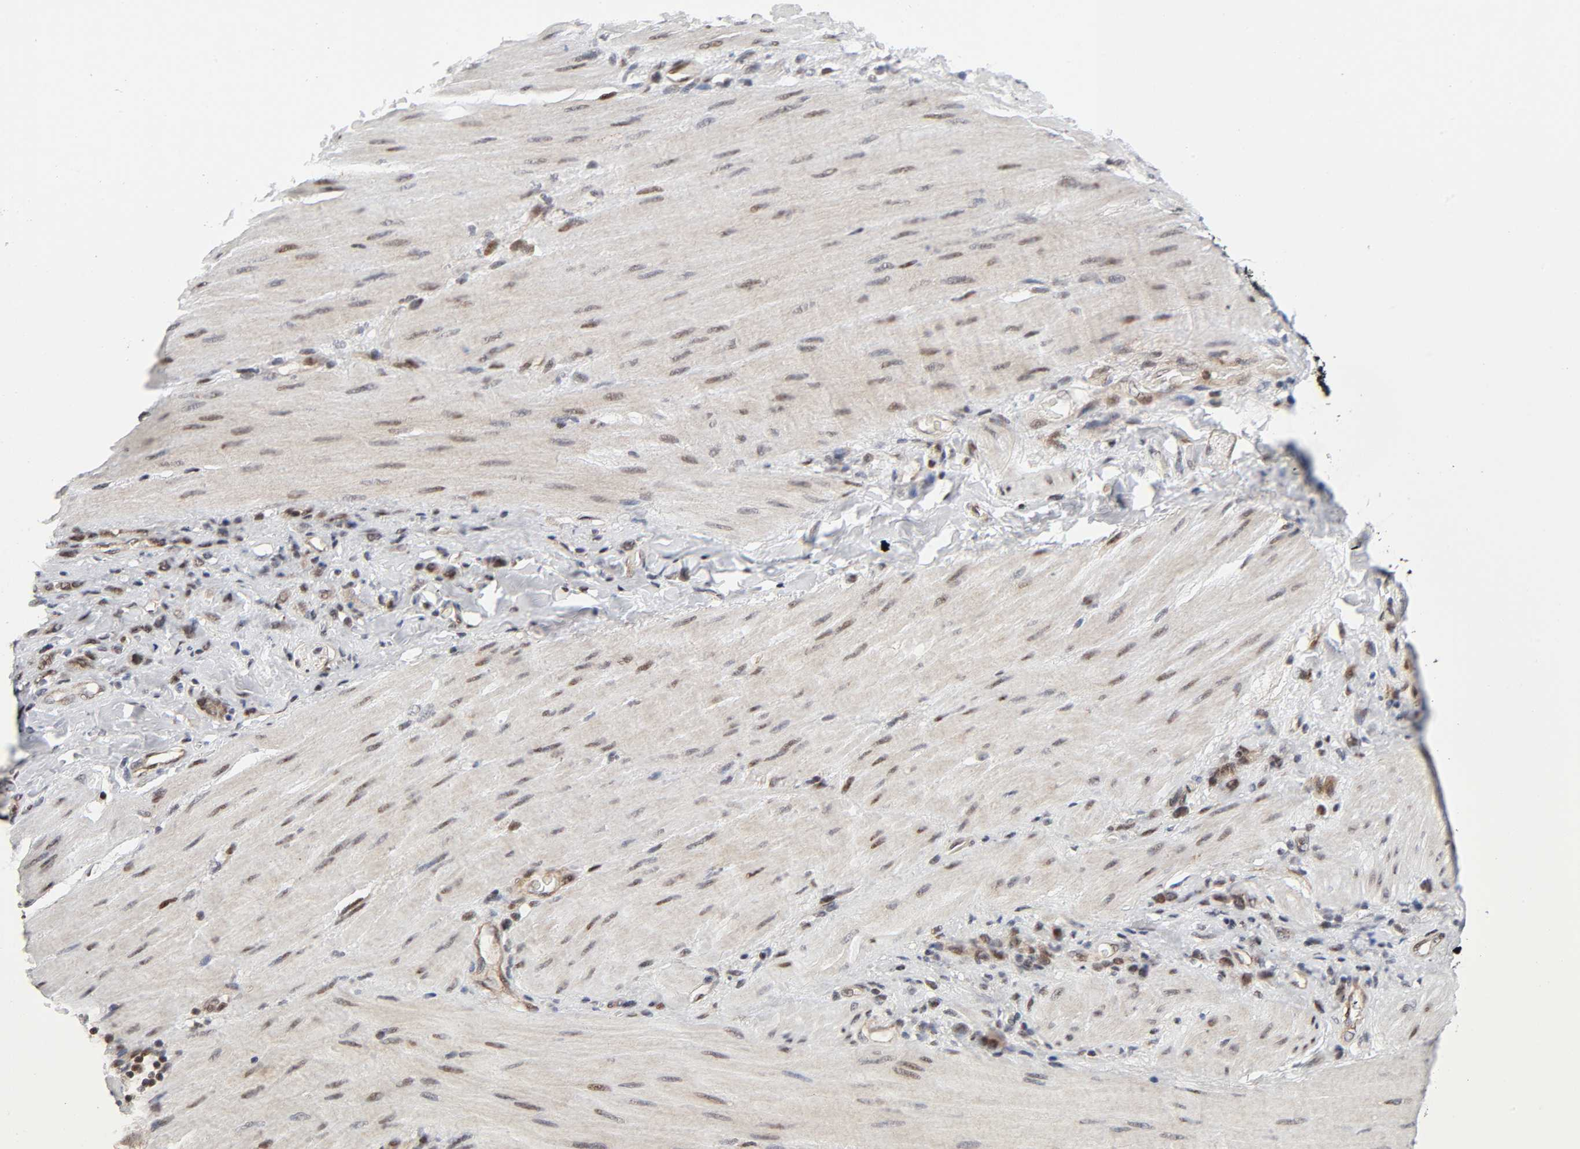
{"staining": {"intensity": "strong", "quantity": ">75%", "location": "cytoplasmic/membranous,nuclear"}, "tissue": "stomach cancer", "cell_type": "Tumor cells", "image_type": "cancer", "snomed": [{"axis": "morphology", "description": "Adenocarcinoma, NOS"}, {"axis": "topography", "description": "Stomach"}], "caption": "IHC staining of stomach cancer (adenocarcinoma), which reveals high levels of strong cytoplasmic/membranous and nuclear positivity in about >75% of tumor cells indicating strong cytoplasmic/membranous and nuclear protein positivity. The staining was performed using DAB (3,3'-diaminobenzidine) (brown) for protein detection and nuclei were counterstained in hematoxylin (blue).", "gene": "STK38", "patient": {"sex": "male", "age": 82}}